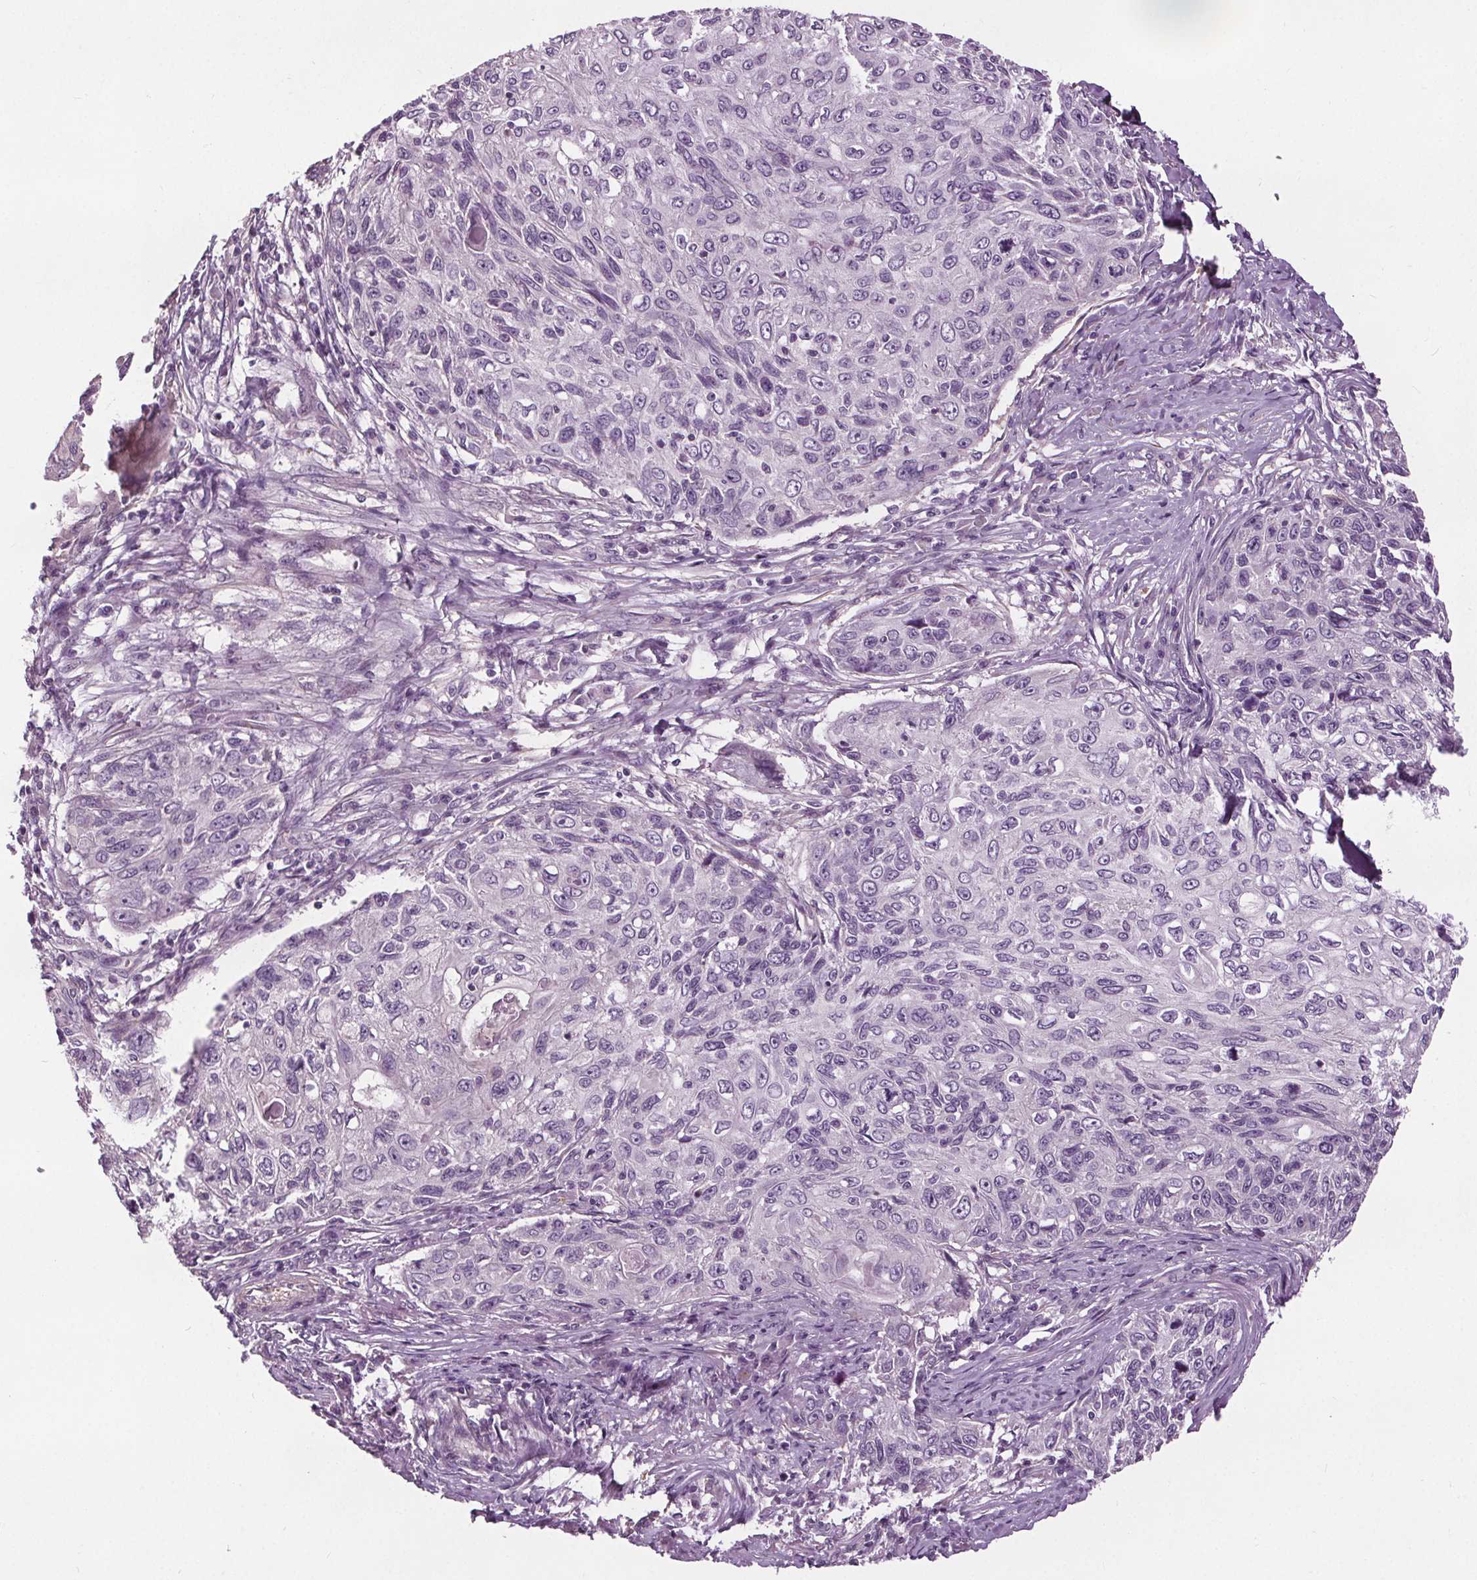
{"staining": {"intensity": "negative", "quantity": "none", "location": "none"}, "tissue": "skin cancer", "cell_type": "Tumor cells", "image_type": "cancer", "snomed": [{"axis": "morphology", "description": "Squamous cell carcinoma, NOS"}, {"axis": "topography", "description": "Skin"}], "caption": "Immunohistochemistry (IHC) histopathology image of neoplastic tissue: skin cancer stained with DAB (3,3'-diaminobenzidine) displays no significant protein positivity in tumor cells.", "gene": "RASA1", "patient": {"sex": "male", "age": 92}}